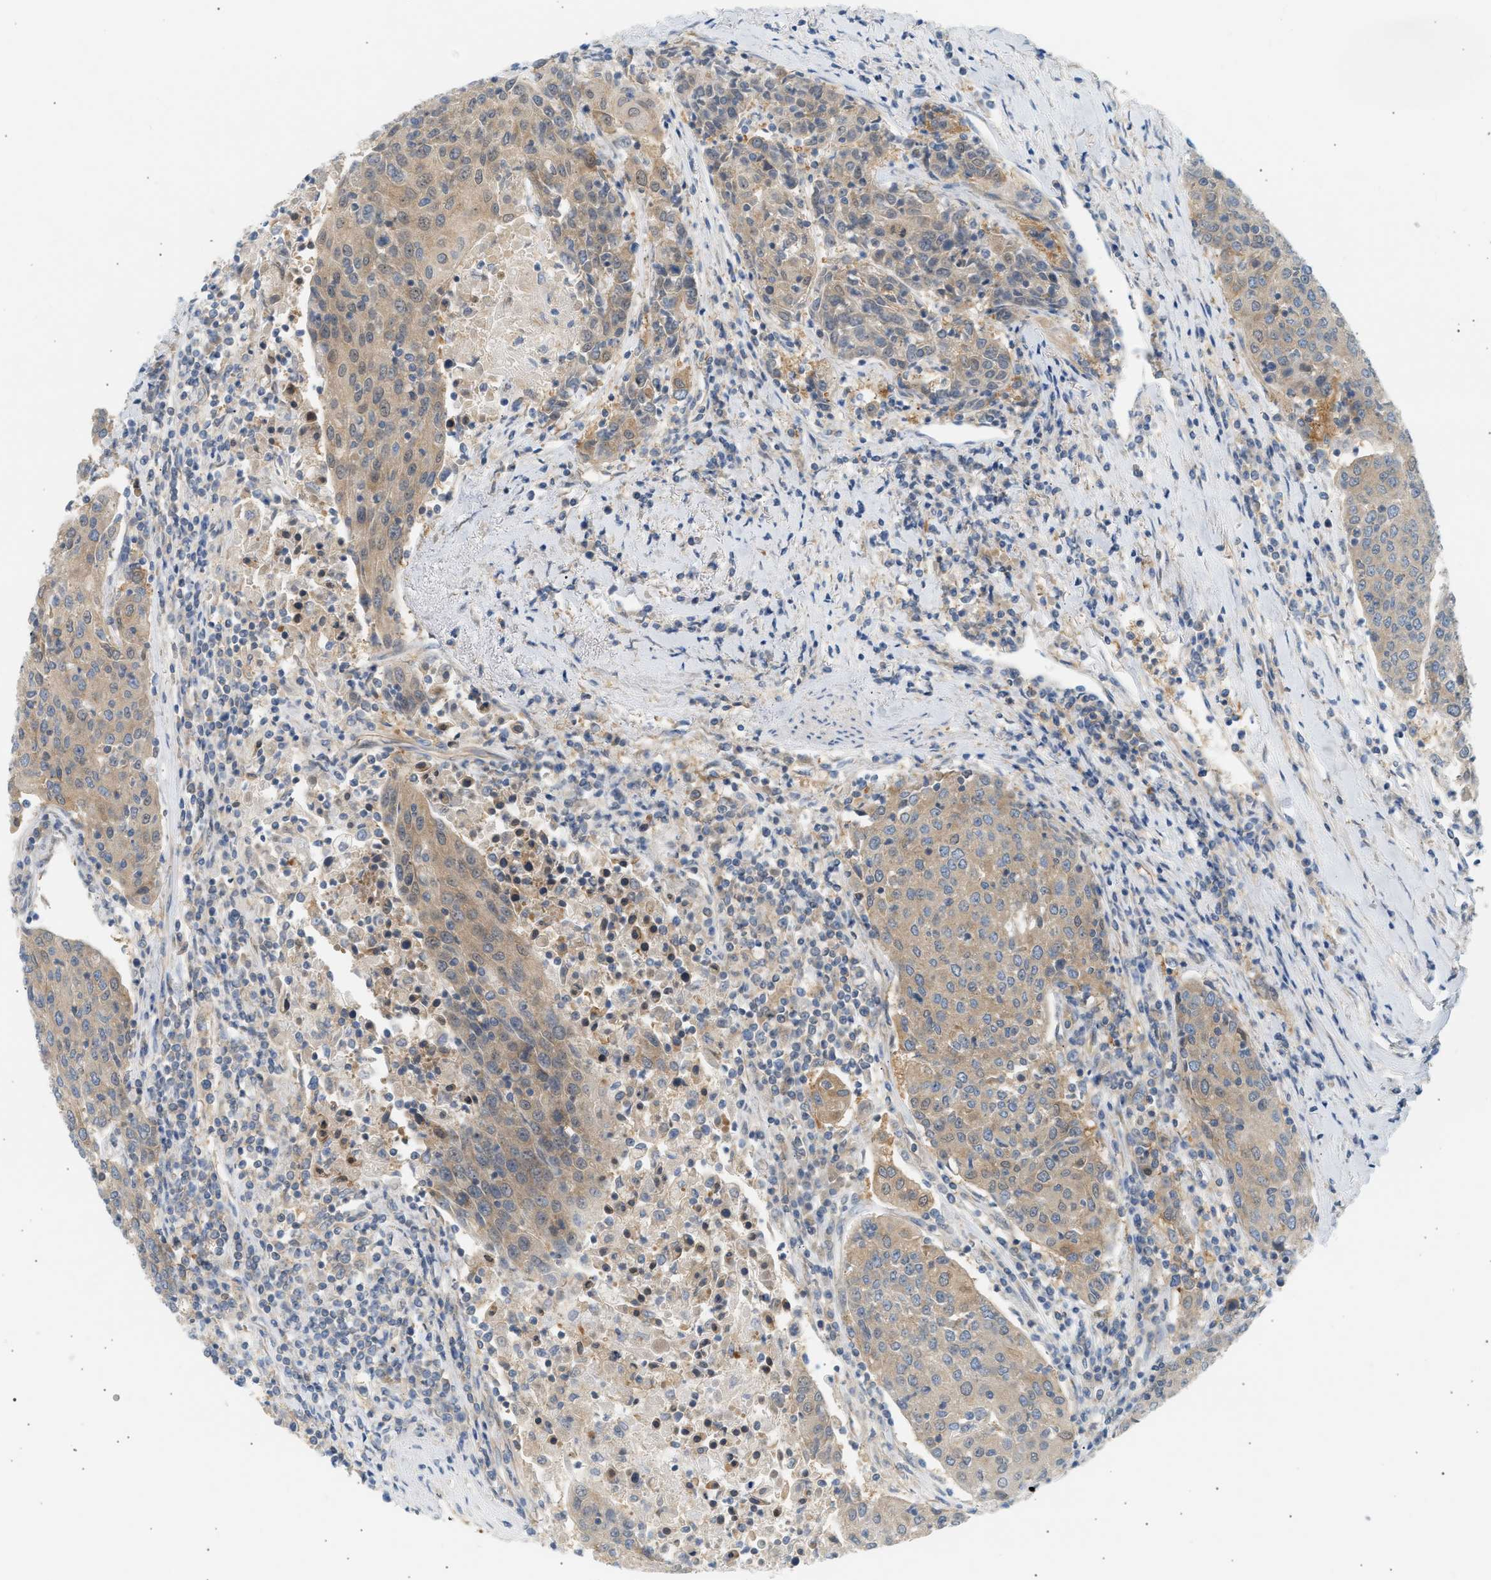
{"staining": {"intensity": "weak", "quantity": ">75%", "location": "cytoplasmic/membranous"}, "tissue": "urothelial cancer", "cell_type": "Tumor cells", "image_type": "cancer", "snomed": [{"axis": "morphology", "description": "Urothelial carcinoma, High grade"}, {"axis": "topography", "description": "Urinary bladder"}], "caption": "This is an image of immunohistochemistry staining of urothelial carcinoma (high-grade), which shows weak staining in the cytoplasmic/membranous of tumor cells.", "gene": "PAFAH1B1", "patient": {"sex": "female", "age": 85}}